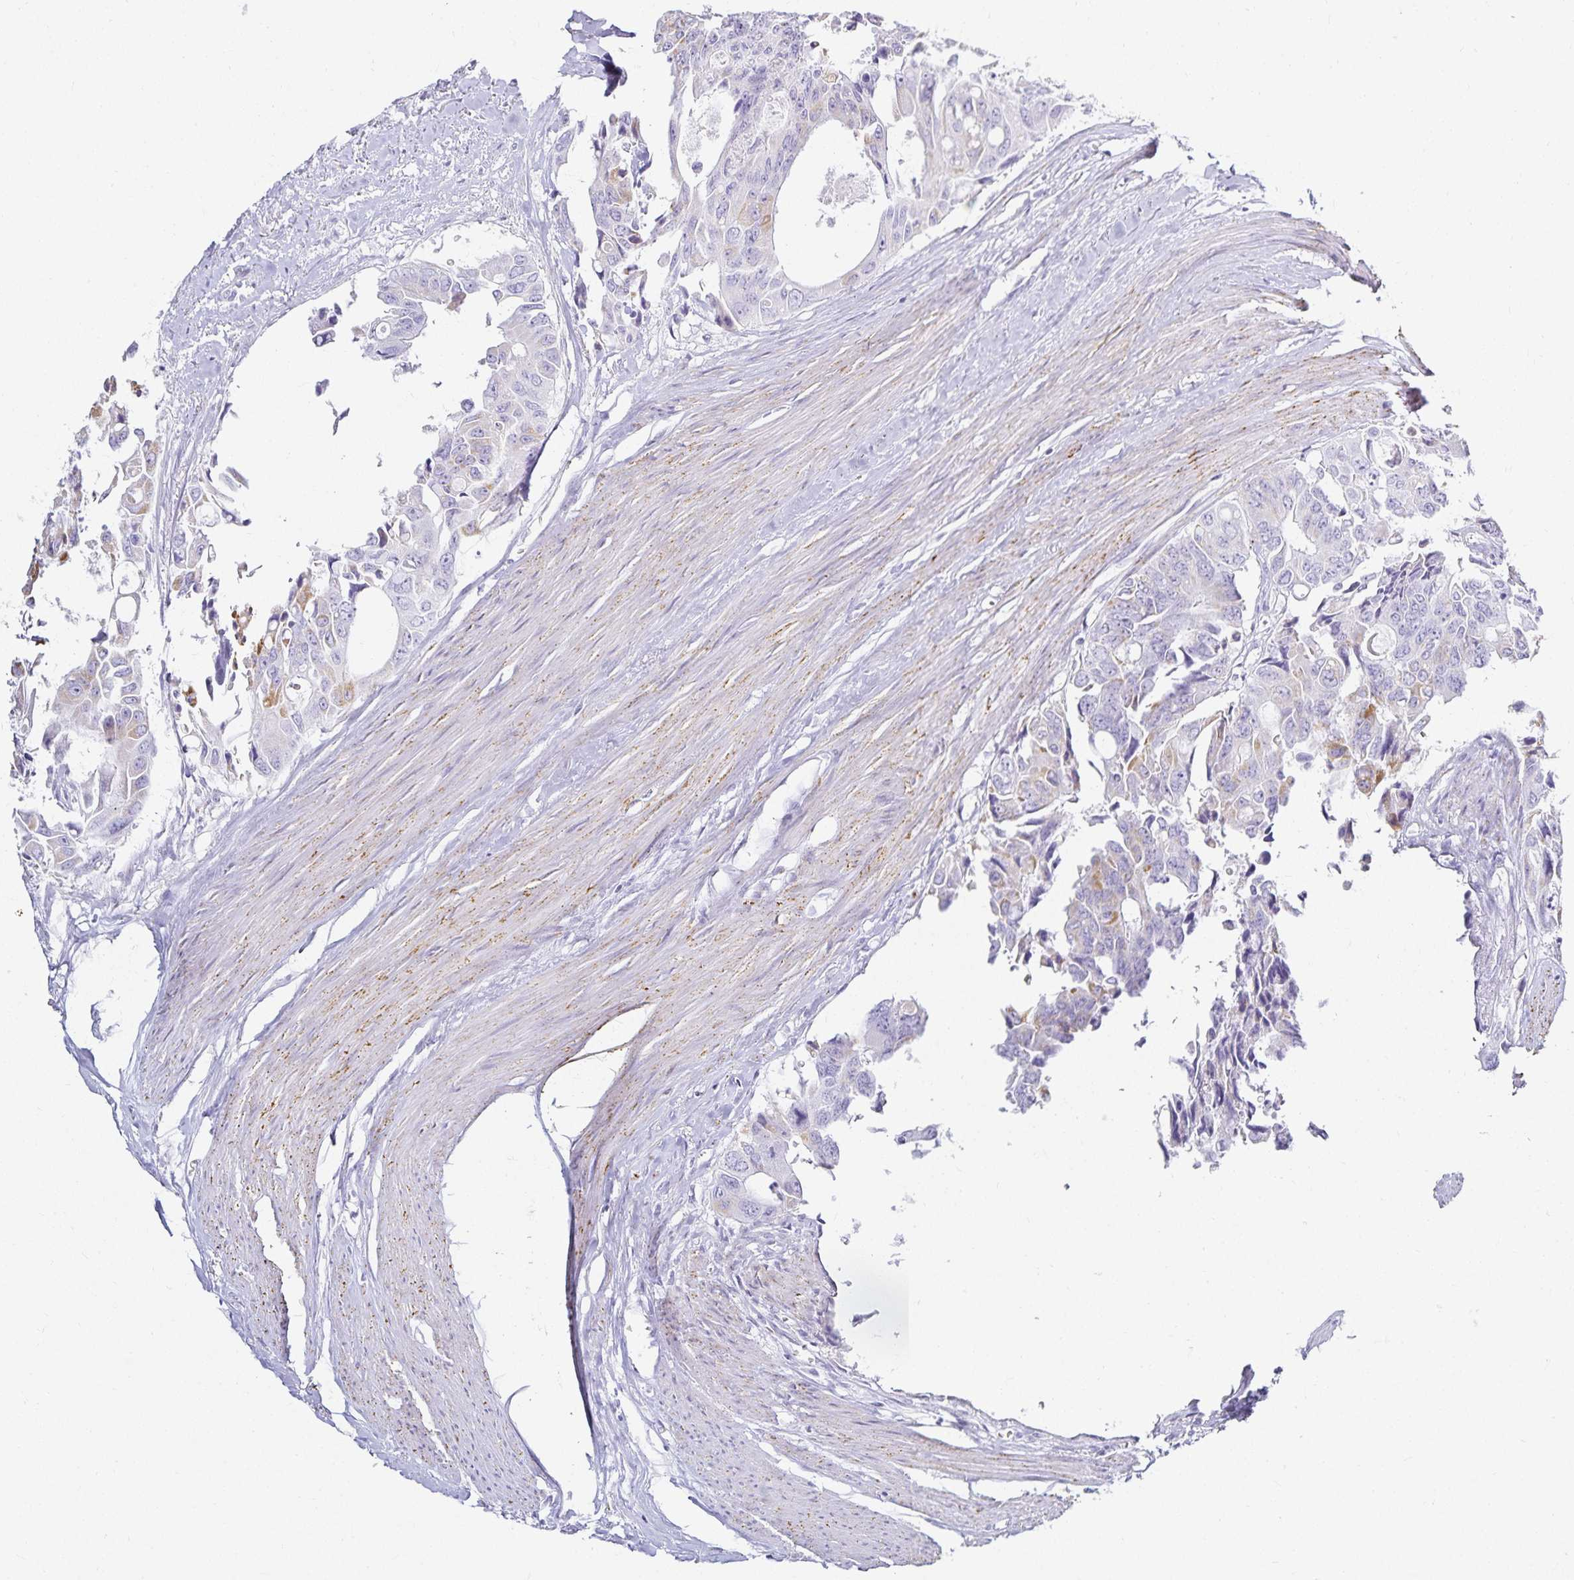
{"staining": {"intensity": "moderate", "quantity": "<25%", "location": "cytoplasmic/membranous"}, "tissue": "colorectal cancer", "cell_type": "Tumor cells", "image_type": "cancer", "snomed": [{"axis": "morphology", "description": "Adenocarcinoma, NOS"}, {"axis": "topography", "description": "Rectum"}], "caption": "This micrograph exhibits immunohistochemistry (IHC) staining of human colorectal cancer, with low moderate cytoplasmic/membranous expression in about <25% of tumor cells.", "gene": "GP2", "patient": {"sex": "male", "age": 76}}